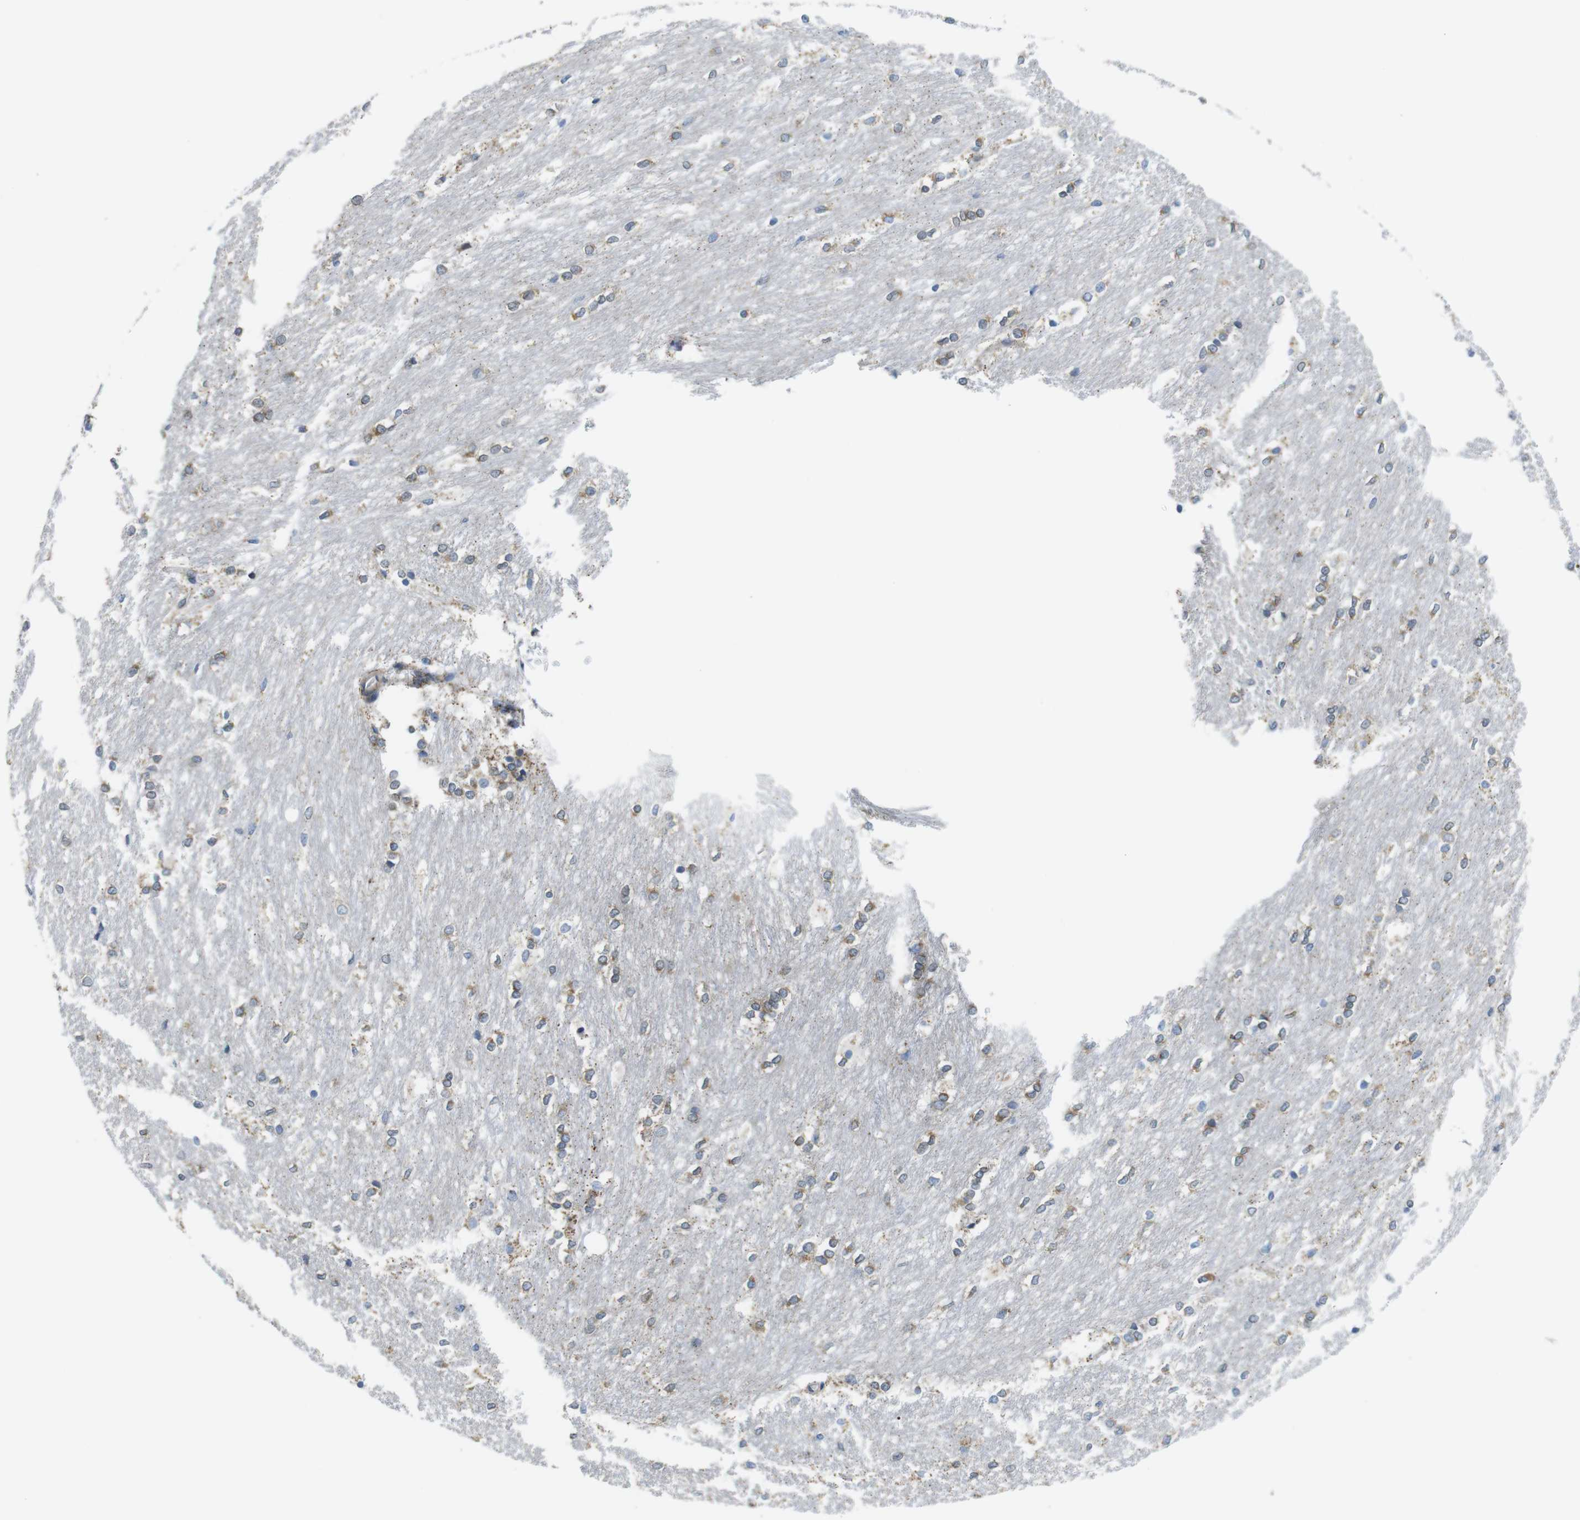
{"staining": {"intensity": "moderate", "quantity": "25%-75%", "location": "cytoplasmic/membranous"}, "tissue": "caudate", "cell_type": "Glial cells", "image_type": "normal", "snomed": [{"axis": "morphology", "description": "Normal tissue, NOS"}, {"axis": "topography", "description": "Lateral ventricle wall"}], "caption": "A brown stain highlights moderate cytoplasmic/membranous expression of a protein in glial cells of benign caudate. (IHC, brightfield microscopy, high magnification).", "gene": "KCNE3", "patient": {"sex": "female", "age": 19}}